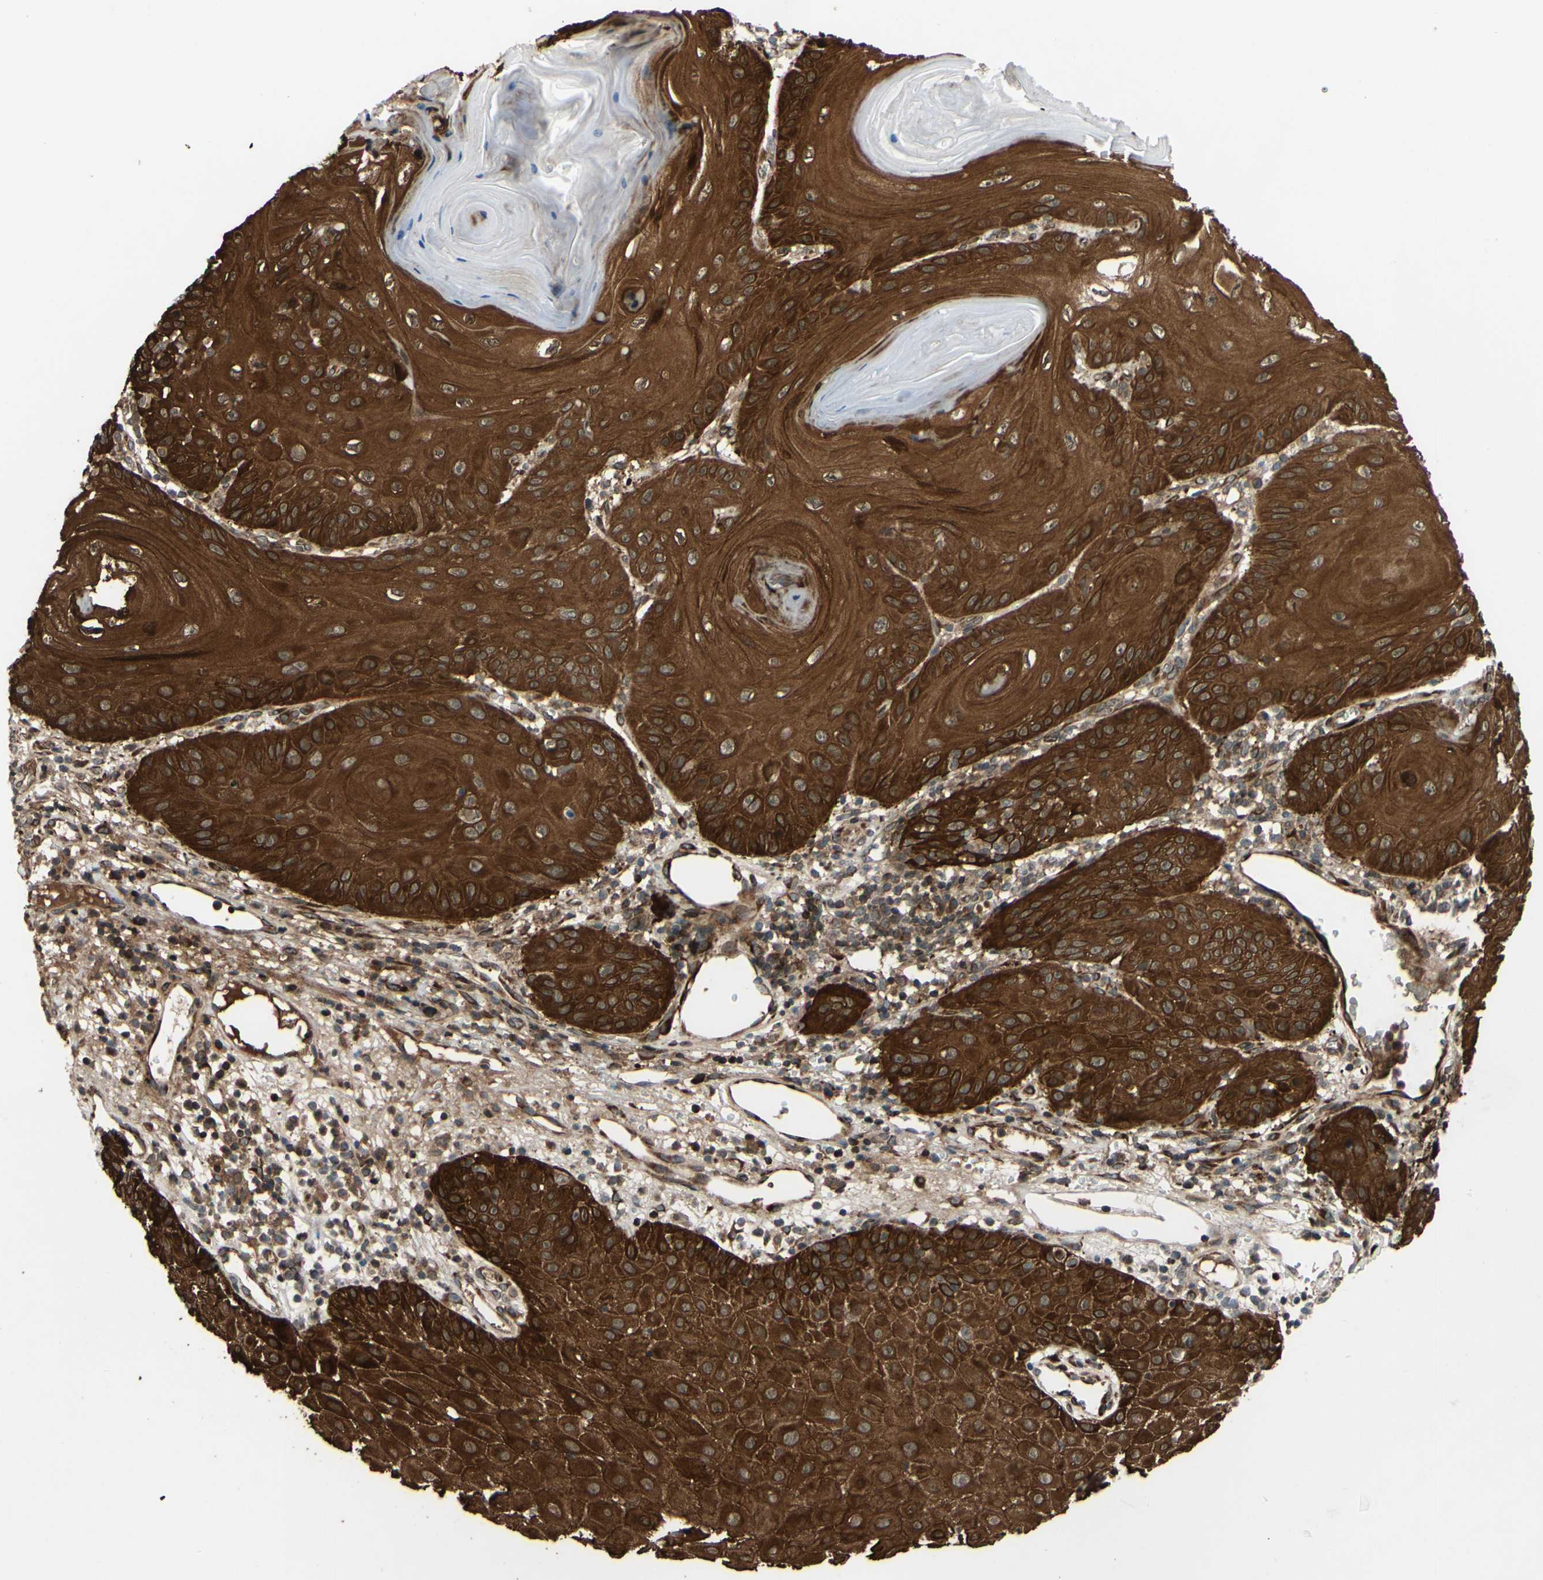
{"staining": {"intensity": "strong", "quantity": ">75%", "location": "cytoplasmic/membranous"}, "tissue": "skin cancer", "cell_type": "Tumor cells", "image_type": "cancer", "snomed": [{"axis": "morphology", "description": "Squamous cell carcinoma, NOS"}, {"axis": "topography", "description": "Skin"}], "caption": "A brown stain shows strong cytoplasmic/membranous expression of a protein in human skin cancer tumor cells.", "gene": "PRAF2", "patient": {"sex": "female", "age": 78}}